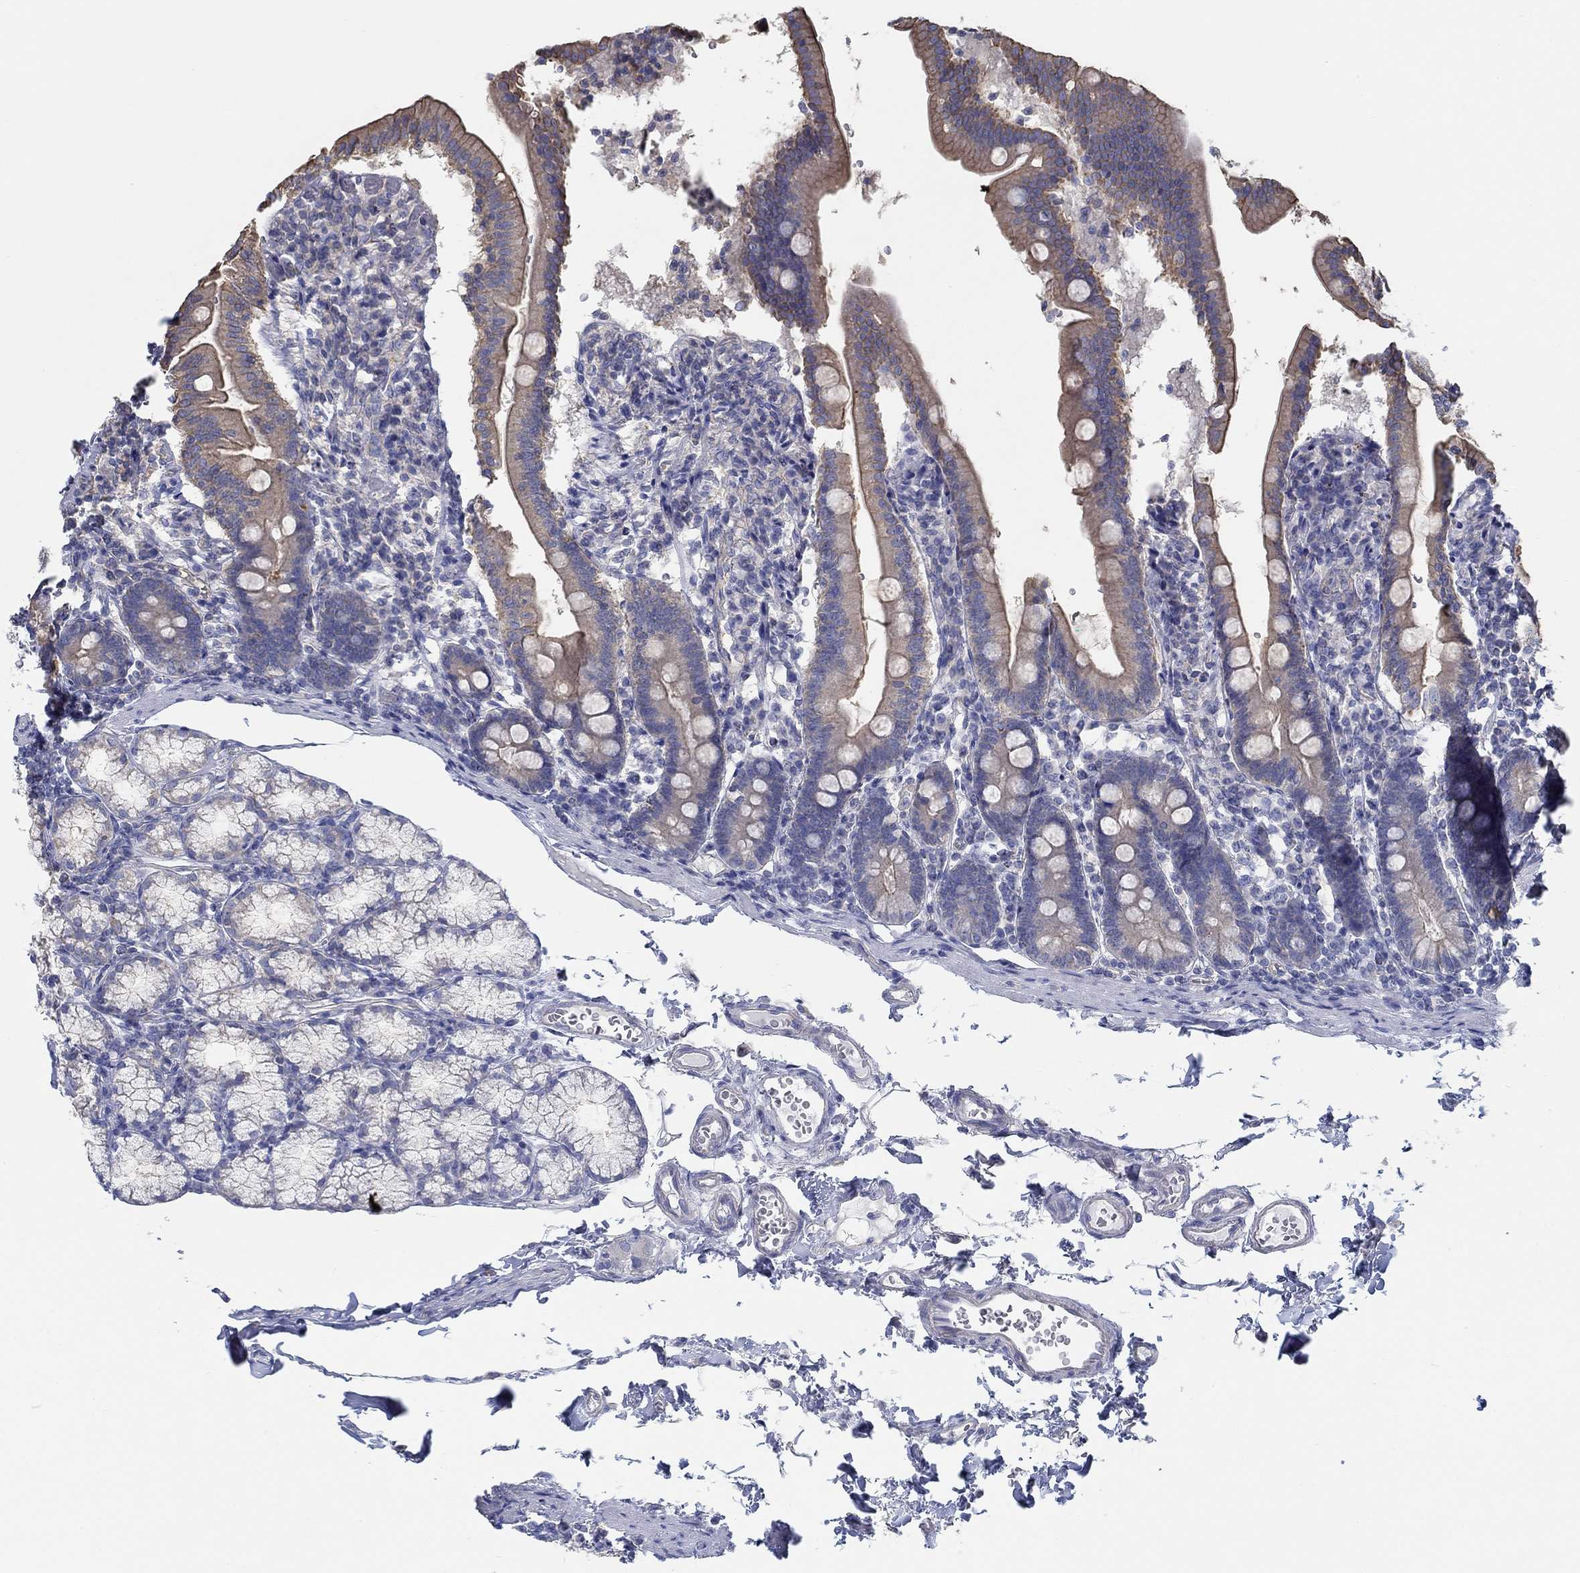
{"staining": {"intensity": "weak", "quantity": "25%-75%", "location": "cytoplasmic/membranous"}, "tissue": "duodenum", "cell_type": "Glandular cells", "image_type": "normal", "snomed": [{"axis": "morphology", "description": "Normal tissue, NOS"}, {"axis": "topography", "description": "Duodenum"}], "caption": "This image shows immunohistochemistry staining of normal duodenum, with low weak cytoplasmic/membranous expression in approximately 25%-75% of glandular cells.", "gene": "BBOF1", "patient": {"sex": "female", "age": 67}}